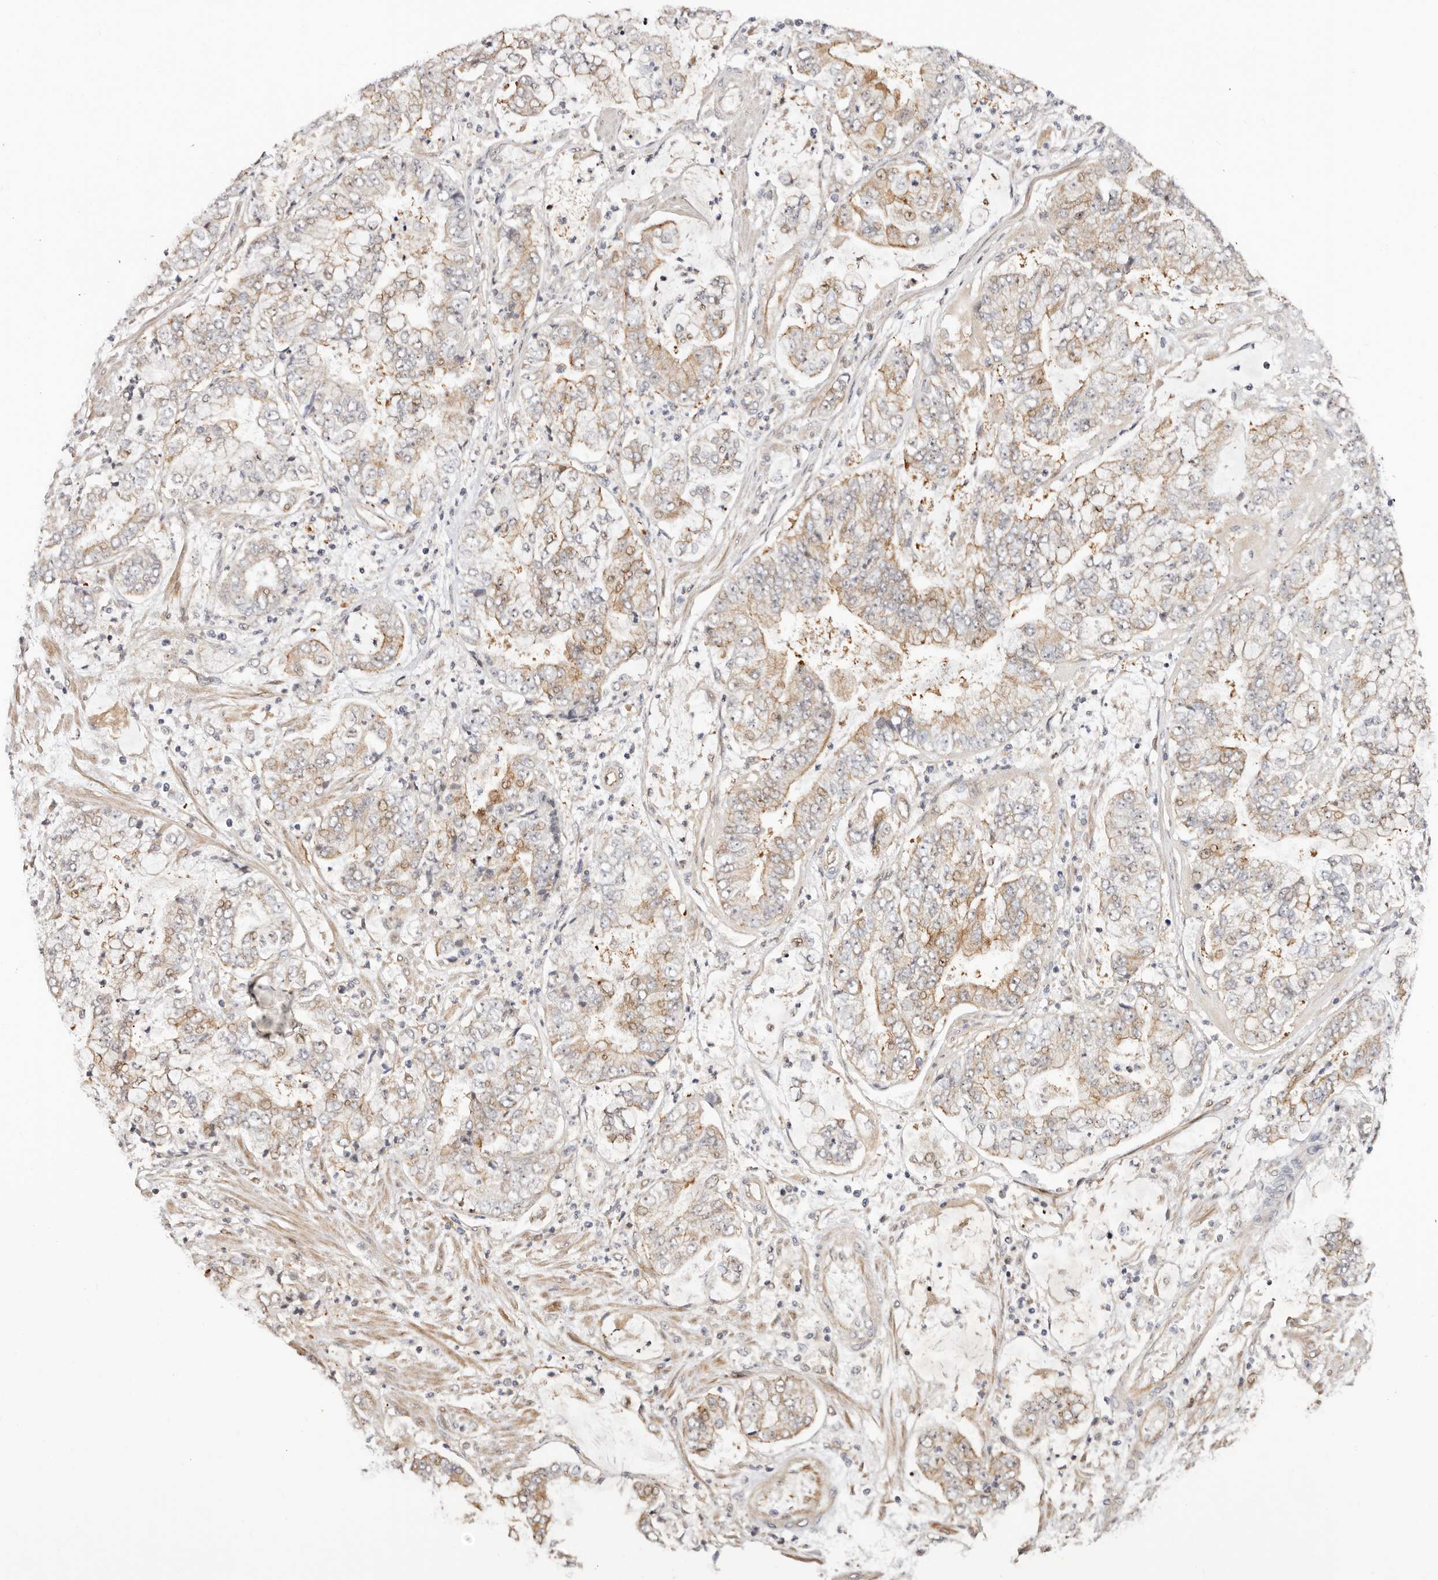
{"staining": {"intensity": "weak", "quantity": "25%-75%", "location": "cytoplasmic/membranous"}, "tissue": "stomach cancer", "cell_type": "Tumor cells", "image_type": "cancer", "snomed": [{"axis": "morphology", "description": "Adenocarcinoma, NOS"}, {"axis": "topography", "description": "Stomach"}], "caption": "A high-resolution micrograph shows immunohistochemistry staining of stomach cancer (adenocarcinoma), which shows weak cytoplasmic/membranous staining in about 25%-75% of tumor cells.", "gene": "ODF2L", "patient": {"sex": "male", "age": 76}}